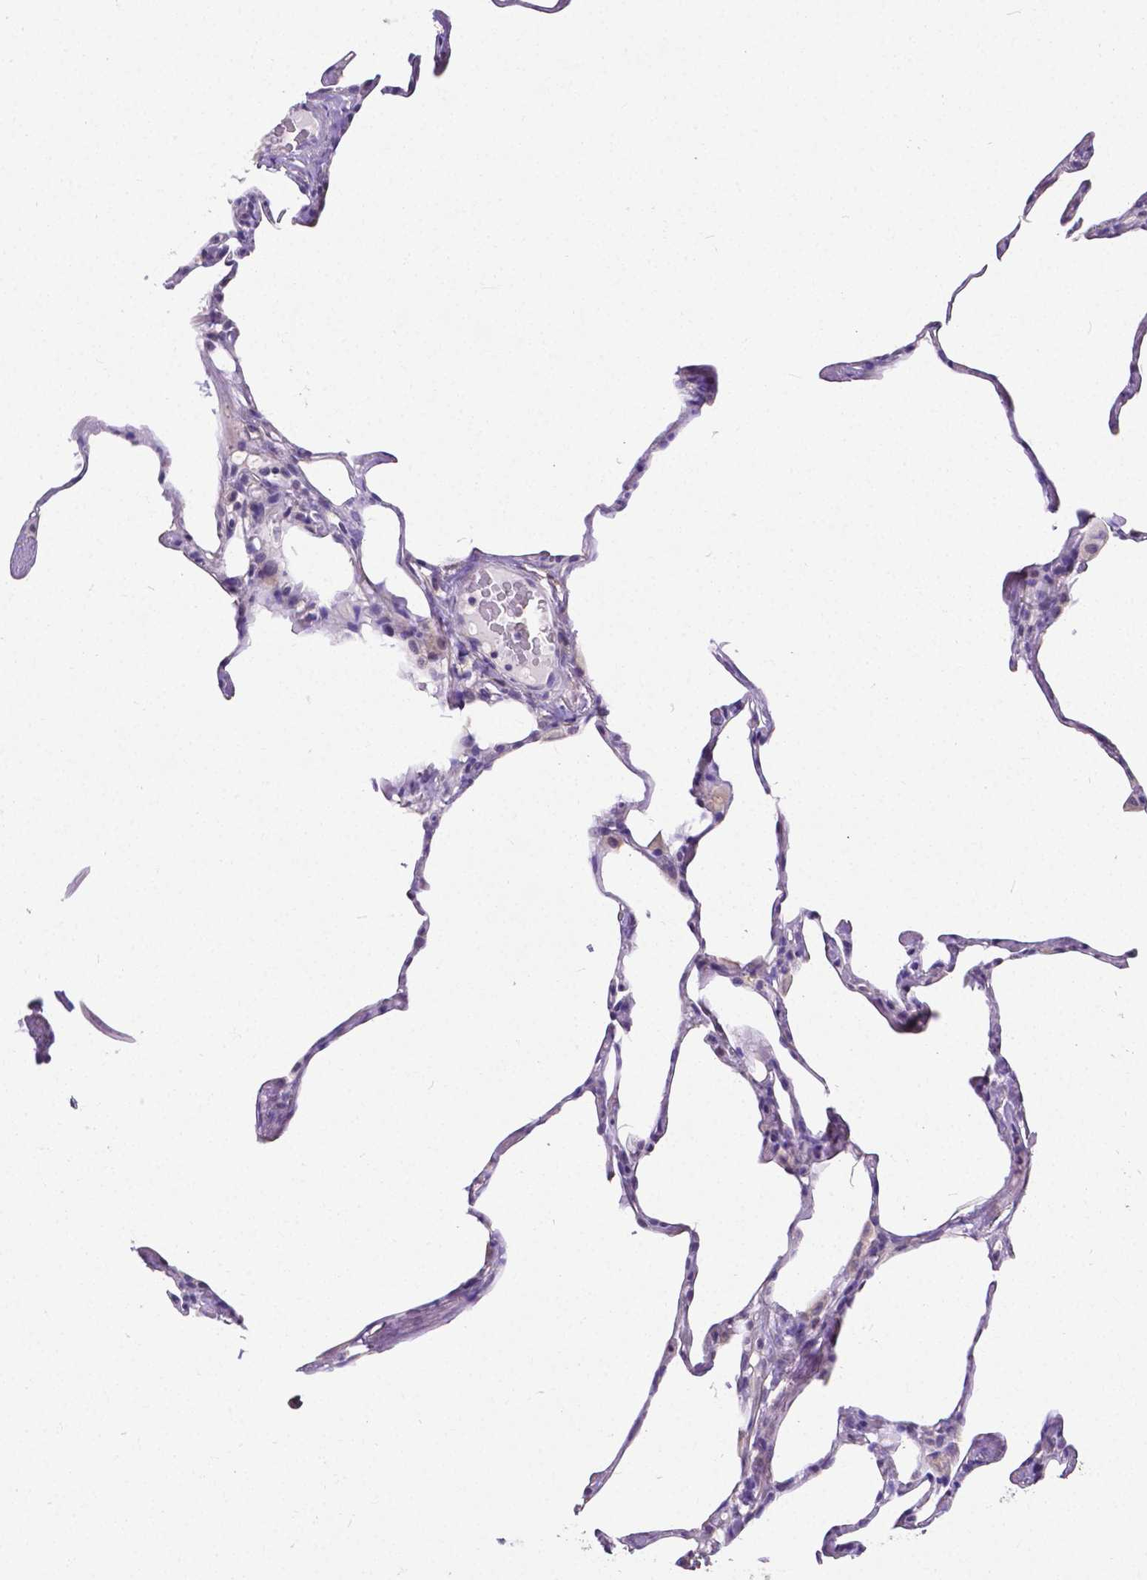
{"staining": {"intensity": "negative", "quantity": "none", "location": "none"}, "tissue": "lung", "cell_type": "Alveolar cells", "image_type": "normal", "snomed": [{"axis": "morphology", "description": "Normal tissue, NOS"}, {"axis": "topography", "description": "Lung"}], "caption": "Immunohistochemistry micrograph of unremarkable lung: human lung stained with DAB shows no significant protein staining in alveolar cells.", "gene": "CD4", "patient": {"sex": "male", "age": 65}}